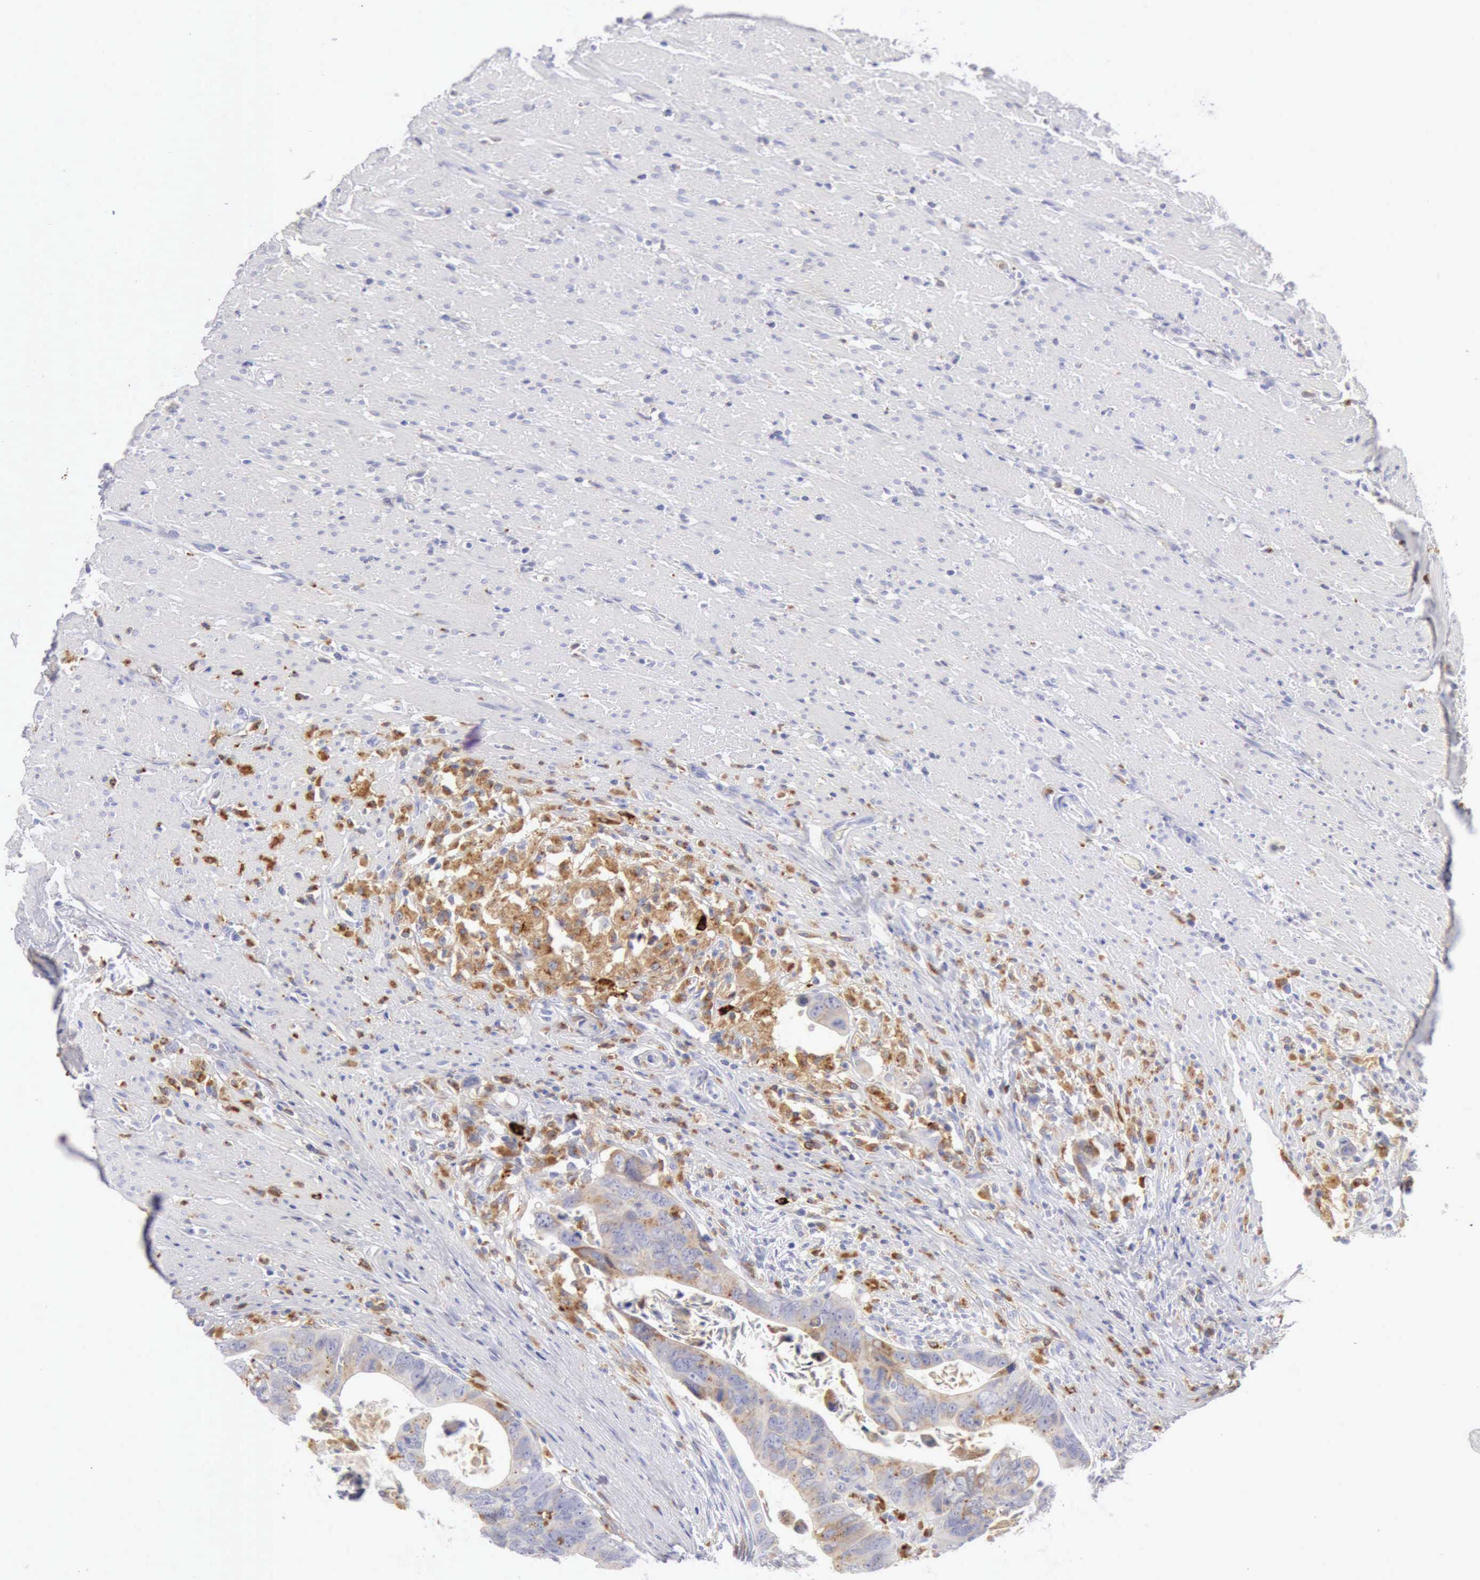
{"staining": {"intensity": "weak", "quantity": "25%-75%", "location": "cytoplasmic/membranous"}, "tissue": "colorectal cancer", "cell_type": "Tumor cells", "image_type": "cancer", "snomed": [{"axis": "morphology", "description": "Adenocarcinoma, NOS"}, {"axis": "topography", "description": "Rectum"}], "caption": "Protein expression analysis of human colorectal cancer reveals weak cytoplasmic/membranous staining in about 25%-75% of tumor cells.", "gene": "CTSS", "patient": {"sex": "male", "age": 53}}